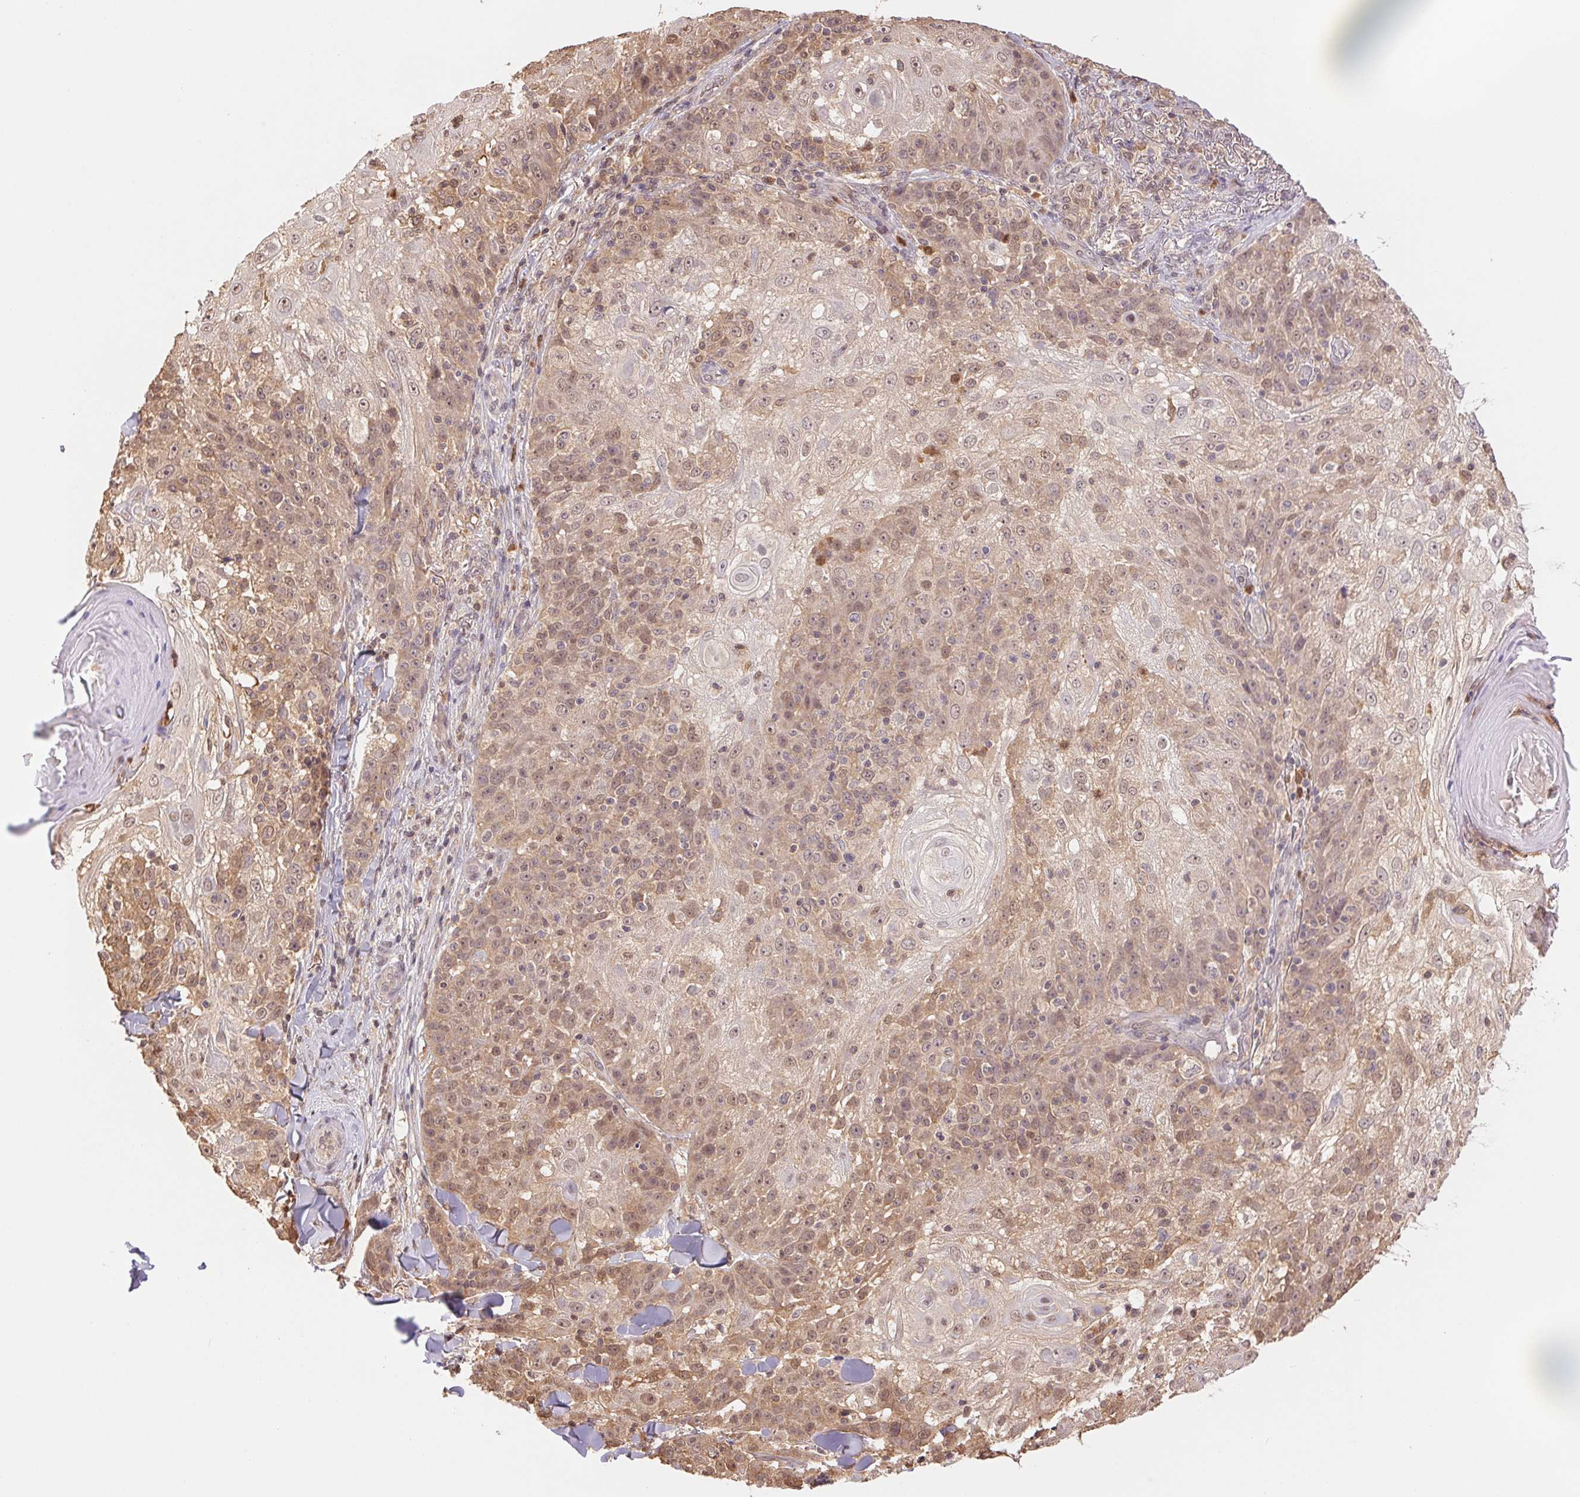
{"staining": {"intensity": "weak", "quantity": ">75%", "location": "cytoplasmic/membranous,nuclear"}, "tissue": "skin cancer", "cell_type": "Tumor cells", "image_type": "cancer", "snomed": [{"axis": "morphology", "description": "Normal tissue, NOS"}, {"axis": "morphology", "description": "Squamous cell carcinoma, NOS"}, {"axis": "topography", "description": "Skin"}], "caption": "Protein analysis of skin cancer (squamous cell carcinoma) tissue displays weak cytoplasmic/membranous and nuclear positivity in about >75% of tumor cells.", "gene": "CDC123", "patient": {"sex": "female", "age": 83}}